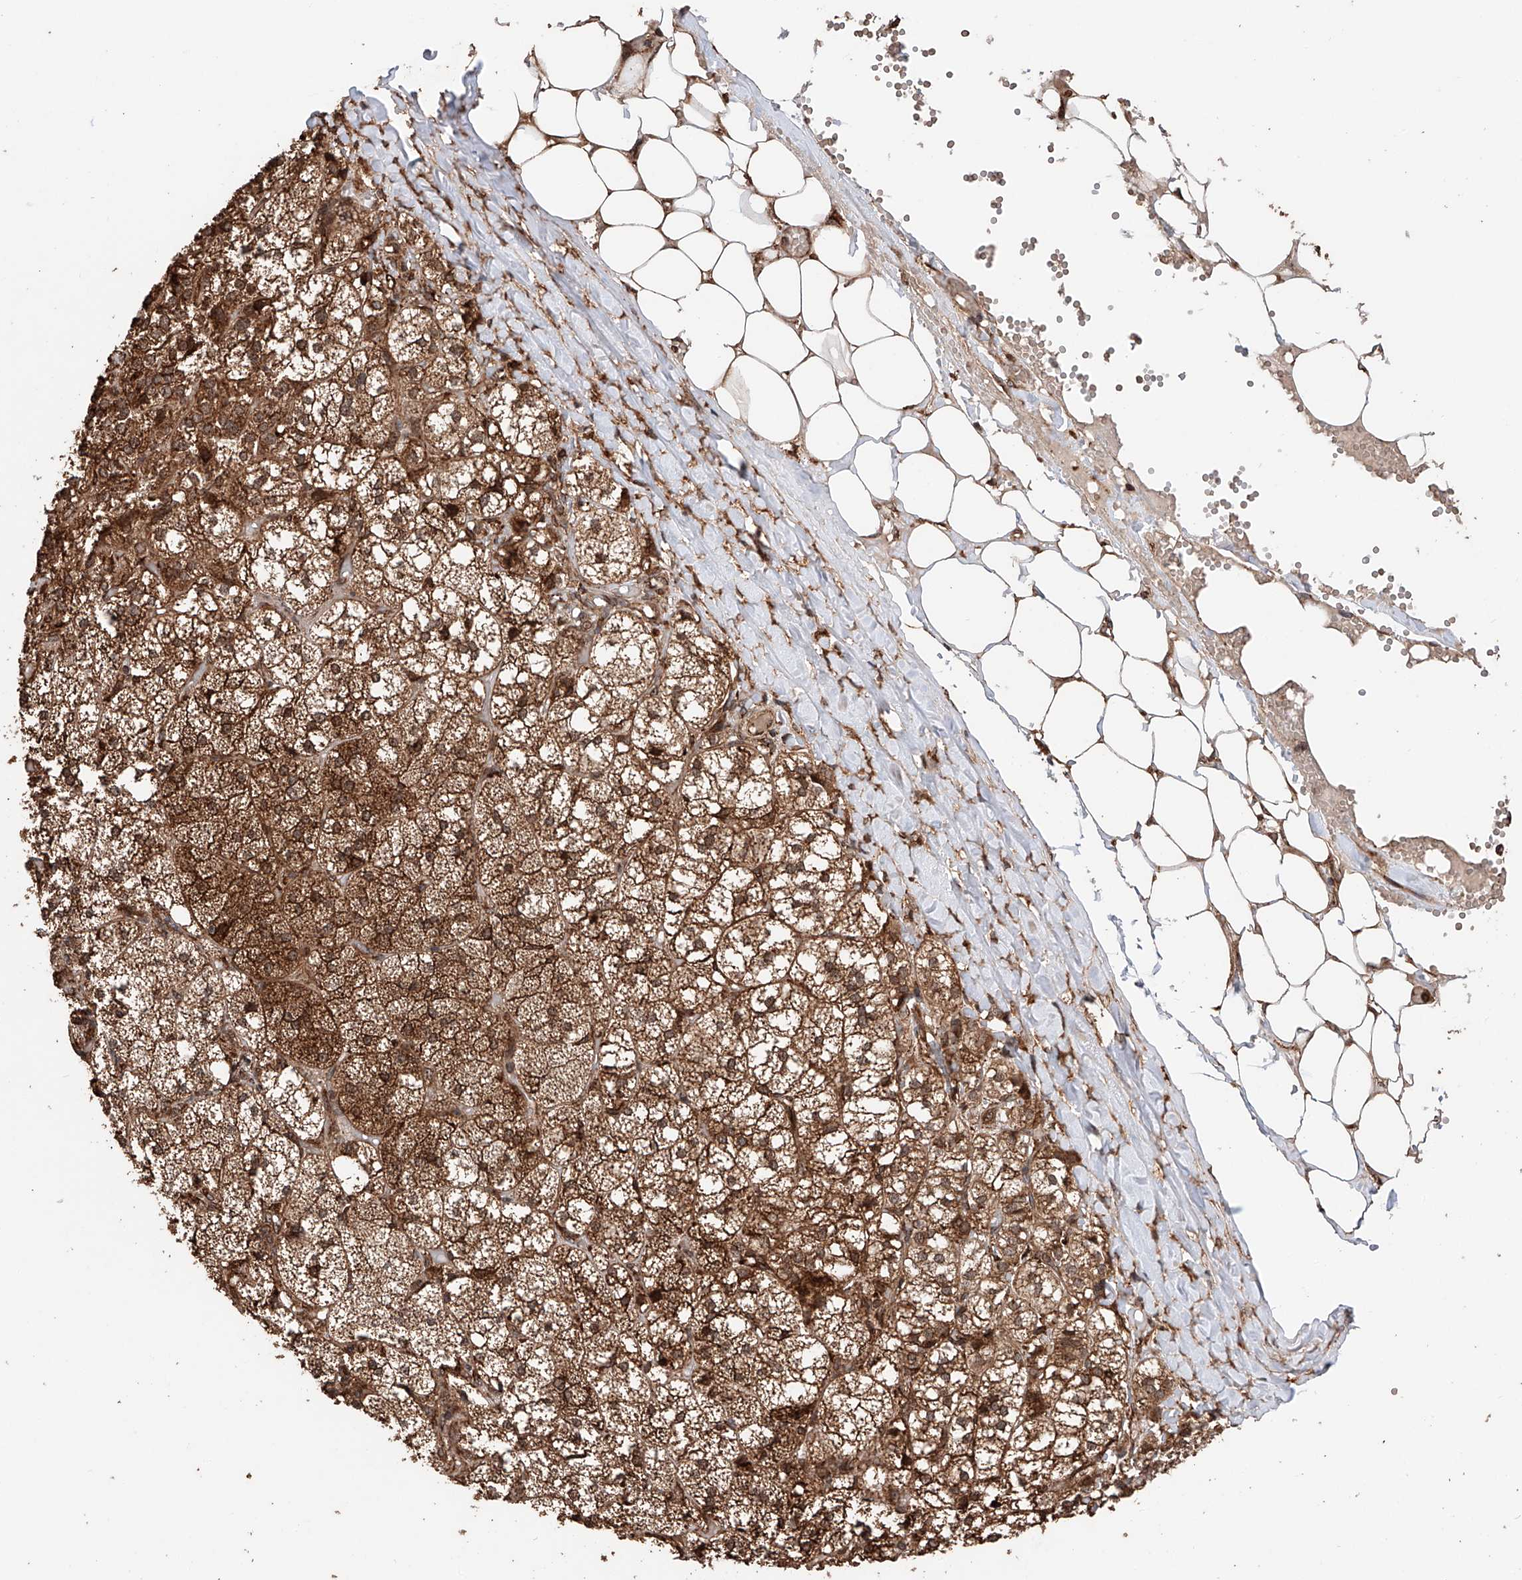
{"staining": {"intensity": "strong", "quantity": ">75%", "location": "cytoplasmic/membranous"}, "tissue": "adrenal gland", "cell_type": "Glandular cells", "image_type": "normal", "snomed": [{"axis": "morphology", "description": "Normal tissue, NOS"}, {"axis": "topography", "description": "Adrenal gland"}], "caption": "Adrenal gland stained for a protein (brown) shows strong cytoplasmic/membranous positive expression in approximately >75% of glandular cells.", "gene": "DNAH8", "patient": {"sex": "female", "age": 61}}